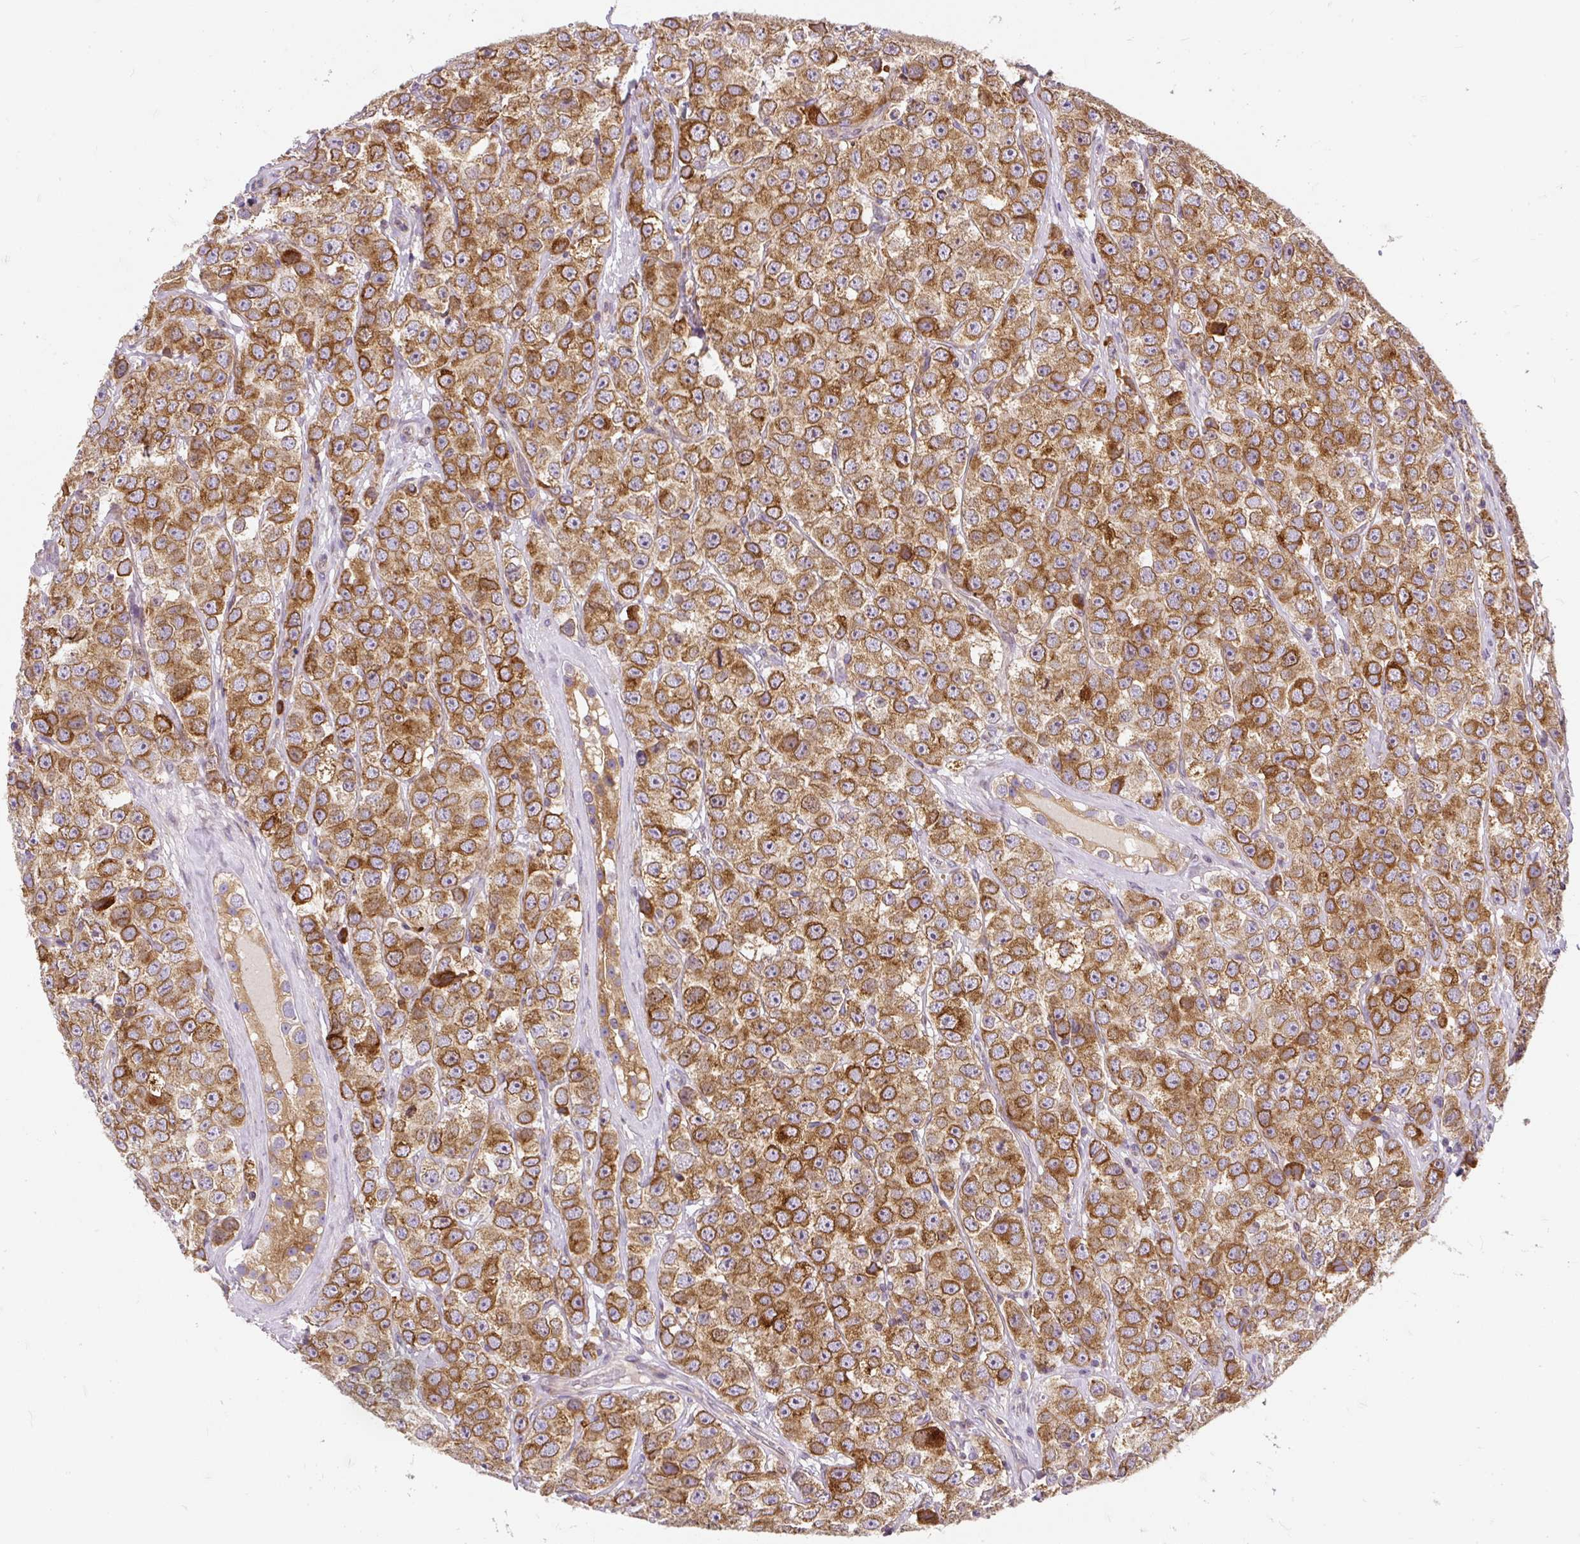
{"staining": {"intensity": "strong", "quantity": ">75%", "location": "cytoplasmic/membranous"}, "tissue": "testis cancer", "cell_type": "Tumor cells", "image_type": "cancer", "snomed": [{"axis": "morphology", "description": "Seminoma, NOS"}, {"axis": "topography", "description": "Testis"}], "caption": "Brown immunohistochemical staining in testis seminoma reveals strong cytoplasmic/membranous expression in approximately >75% of tumor cells.", "gene": "CYP20A1", "patient": {"sex": "male", "age": 28}}